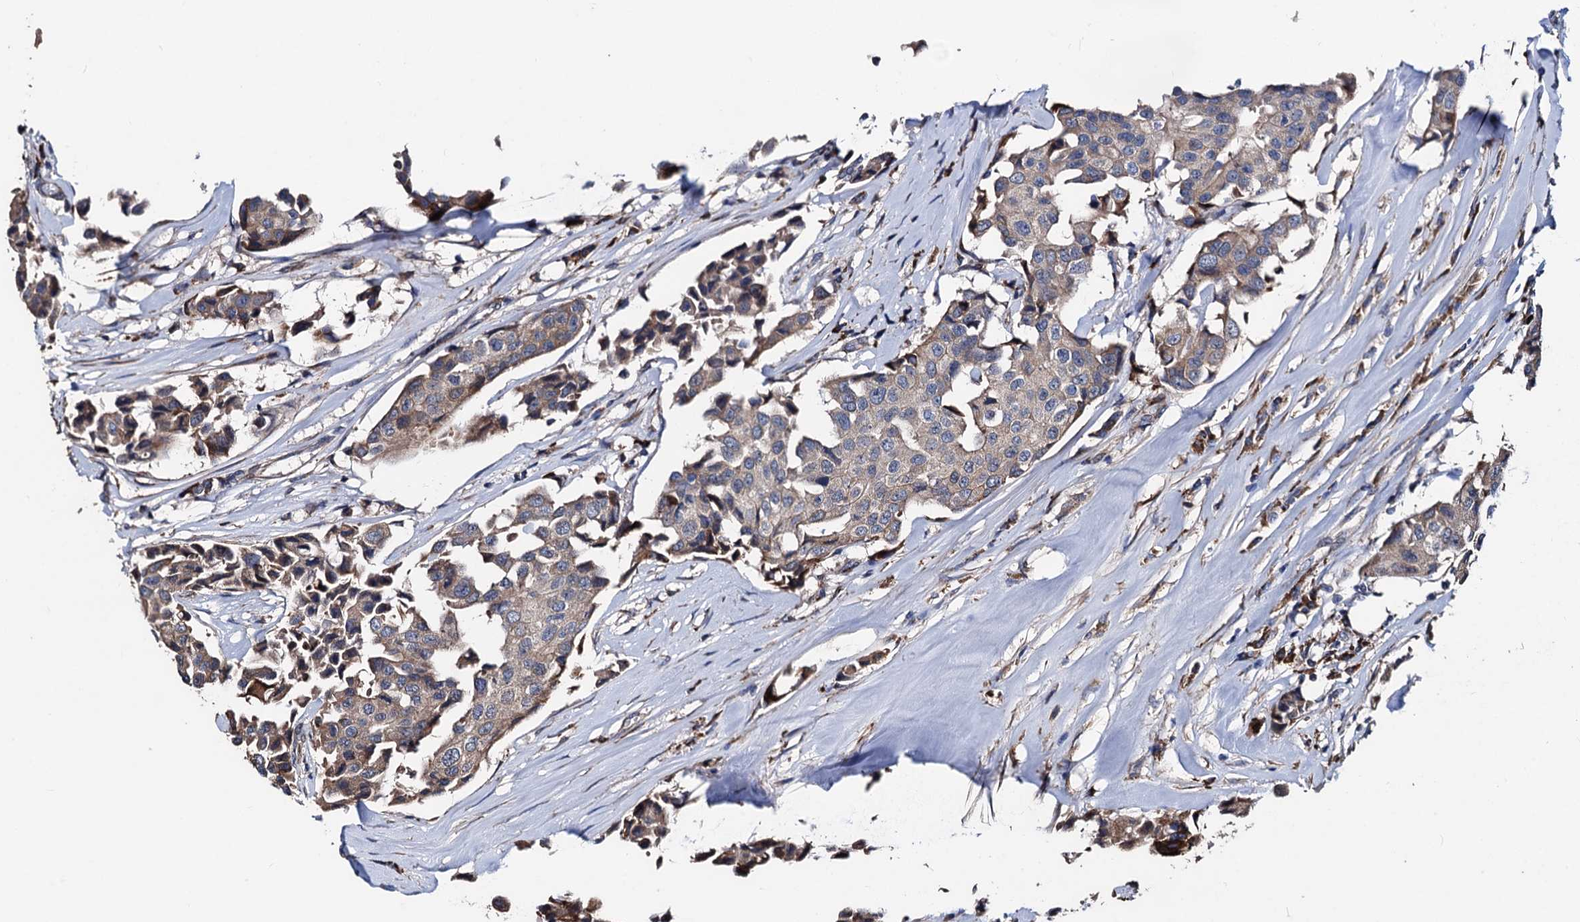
{"staining": {"intensity": "moderate", "quantity": "25%-75%", "location": "cytoplasmic/membranous"}, "tissue": "breast cancer", "cell_type": "Tumor cells", "image_type": "cancer", "snomed": [{"axis": "morphology", "description": "Duct carcinoma"}, {"axis": "topography", "description": "Breast"}], "caption": "Immunohistochemistry (IHC) (DAB) staining of invasive ductal carcinoma (breast) shows moderate cytoplasmic/membranous protein staining in about 25%-75% of tumor cells.", "gene": "AKAP11", "patient": {"sex": "female", "age": 80}}